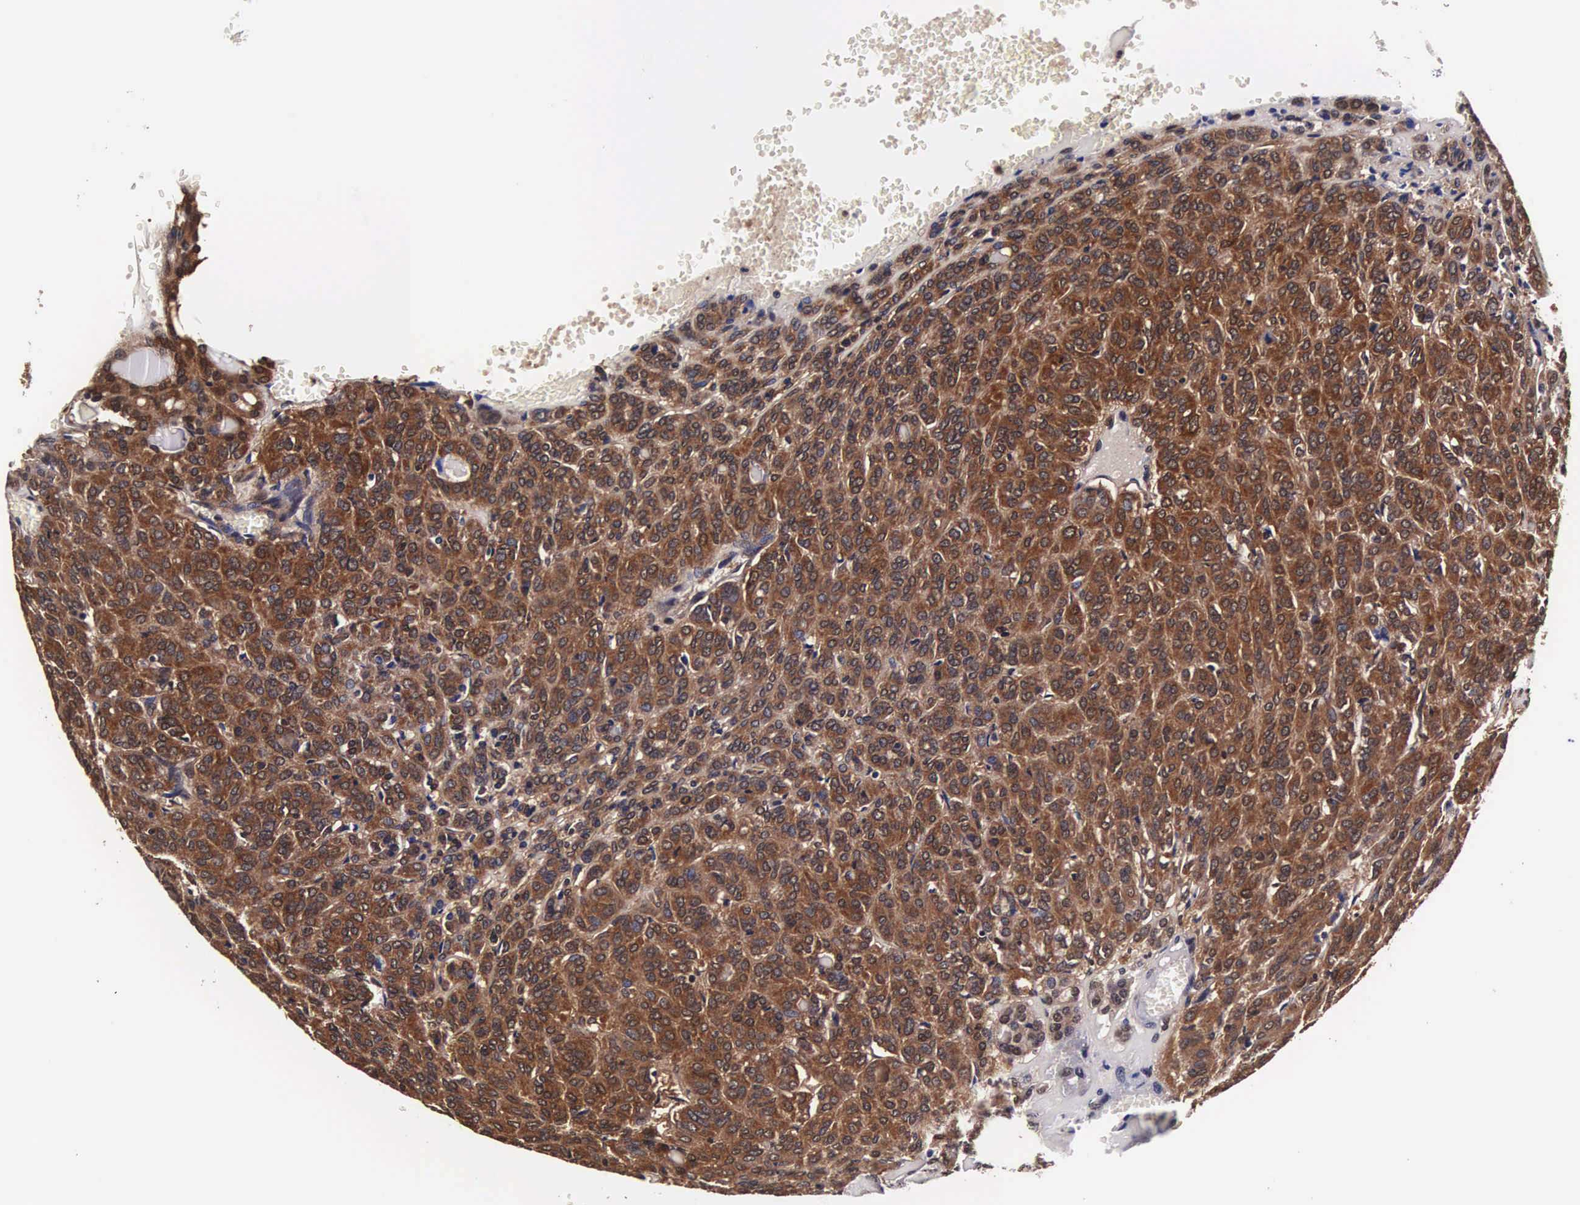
{"staining": {"intensity": "strong", "quantity": ">75%", "location": "cytoplasmic/membranous,nuclear"}, "tissue": "thyroid cancer", "cell_type": "Tumor cells", "image_type": "cancer", "snomed": [{"axis": "morphology", "description": "Follicular adenoma carcinoma, NOS"}, {"axis": "topography", "description": "Thyroid gland"}], "caption": "Tumor cells display high levels of strong cytoplasmic/membranous and nuclear staining in approximately >75% of cells in human follicular adenoma carcinoma (thyroid).", "gene": "TECPR2", "patient": {"sex": "female", "age": 71}}